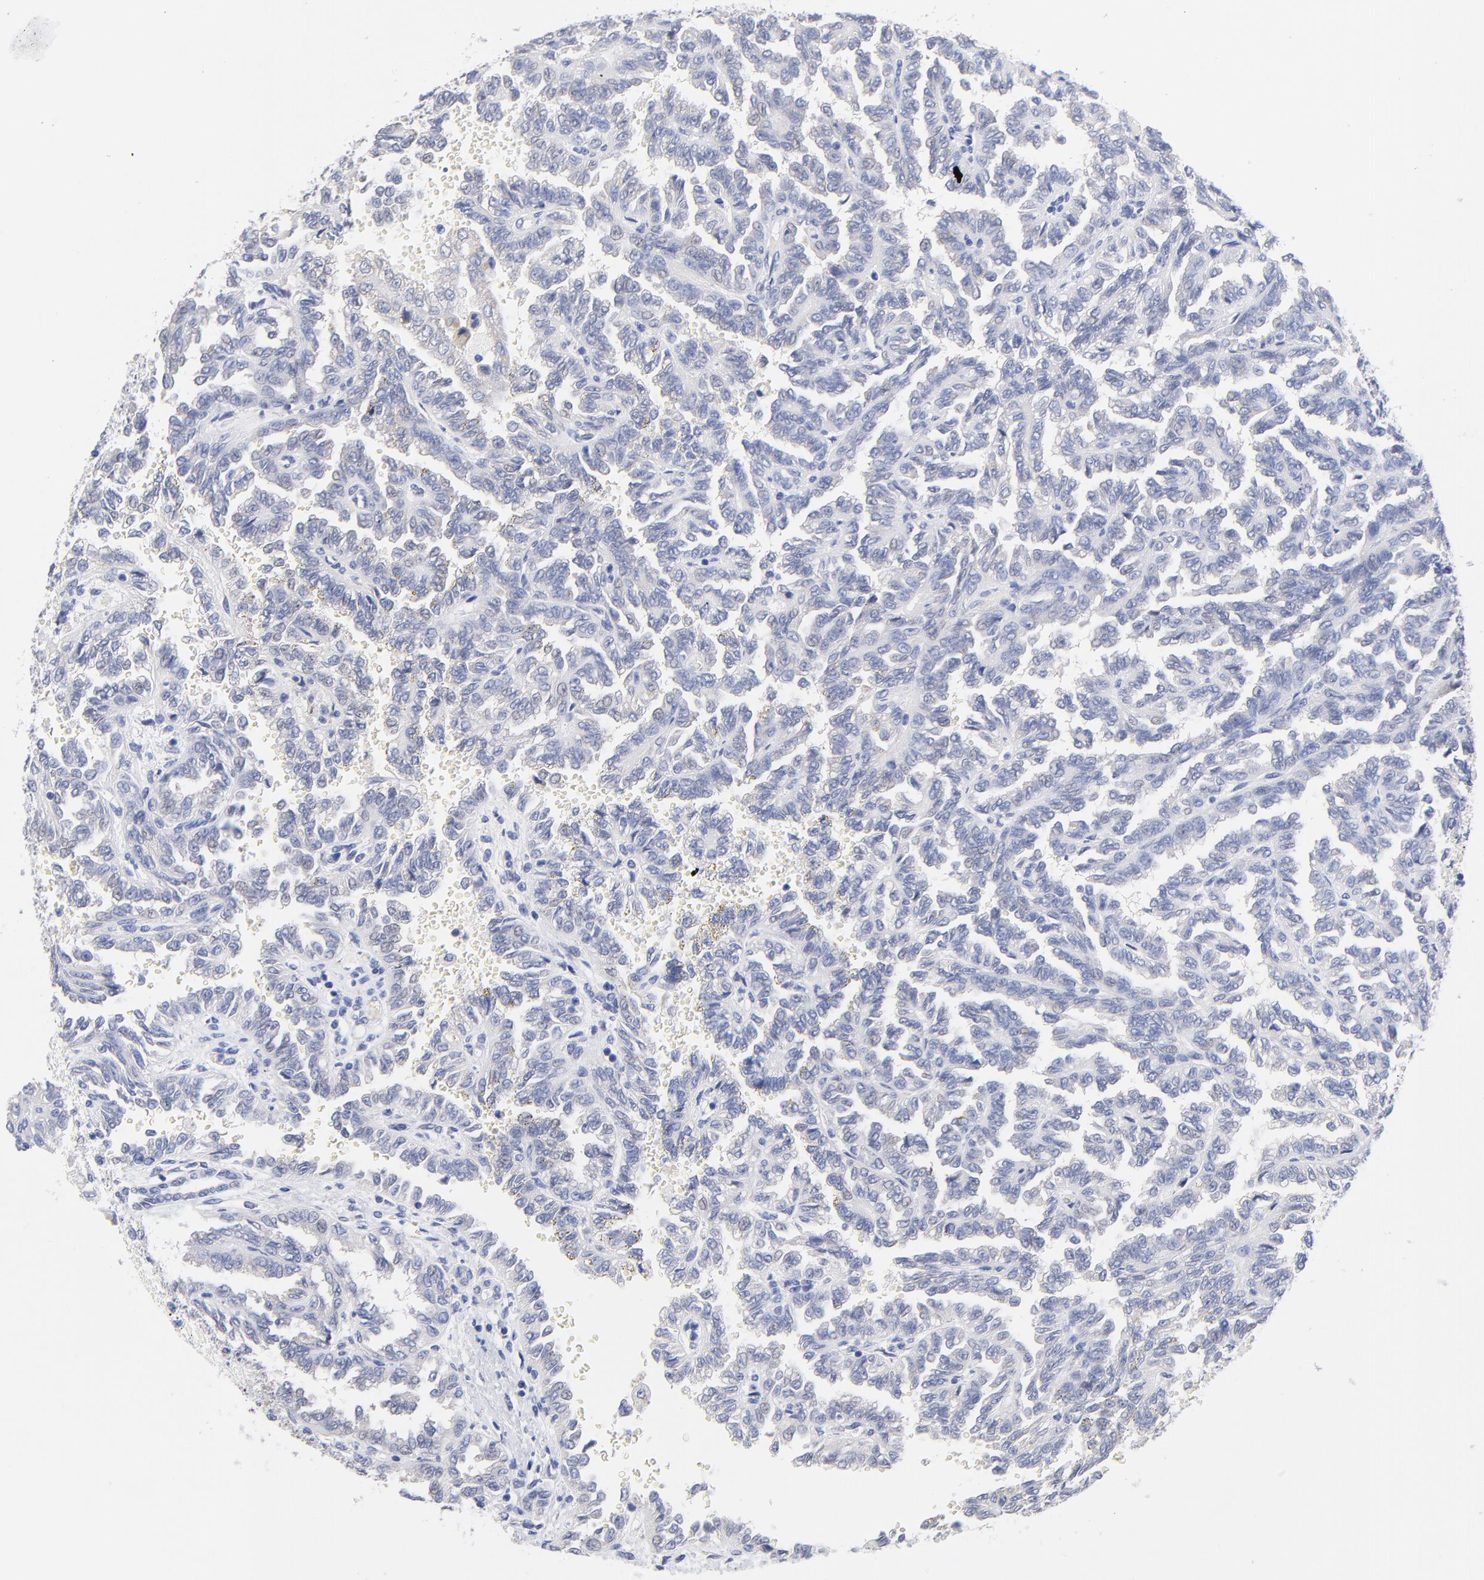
{"staining": {"intensity": "negative", "quantity": "none", "location": "none"}, "tissue": "renal cancer", "cell_type": "Tumor cells", "image_type": "cancer", "snomed": [{"axis": "morphology", "description": "Inflammation, NOS"}, {"axis": "morphology", "description": "Adenocarcinoma, NOS"}, {"axis": "topography", "description": "Kidney"}], "caption": "A histopathology image of adenocarcinoma (renal) stained for a protein reveals no brown staining in tumor cells. (DAB immunohistochemistry, high magnification).", "gene": "LAX1", "patient": {"sex": "male", "age": 68}}